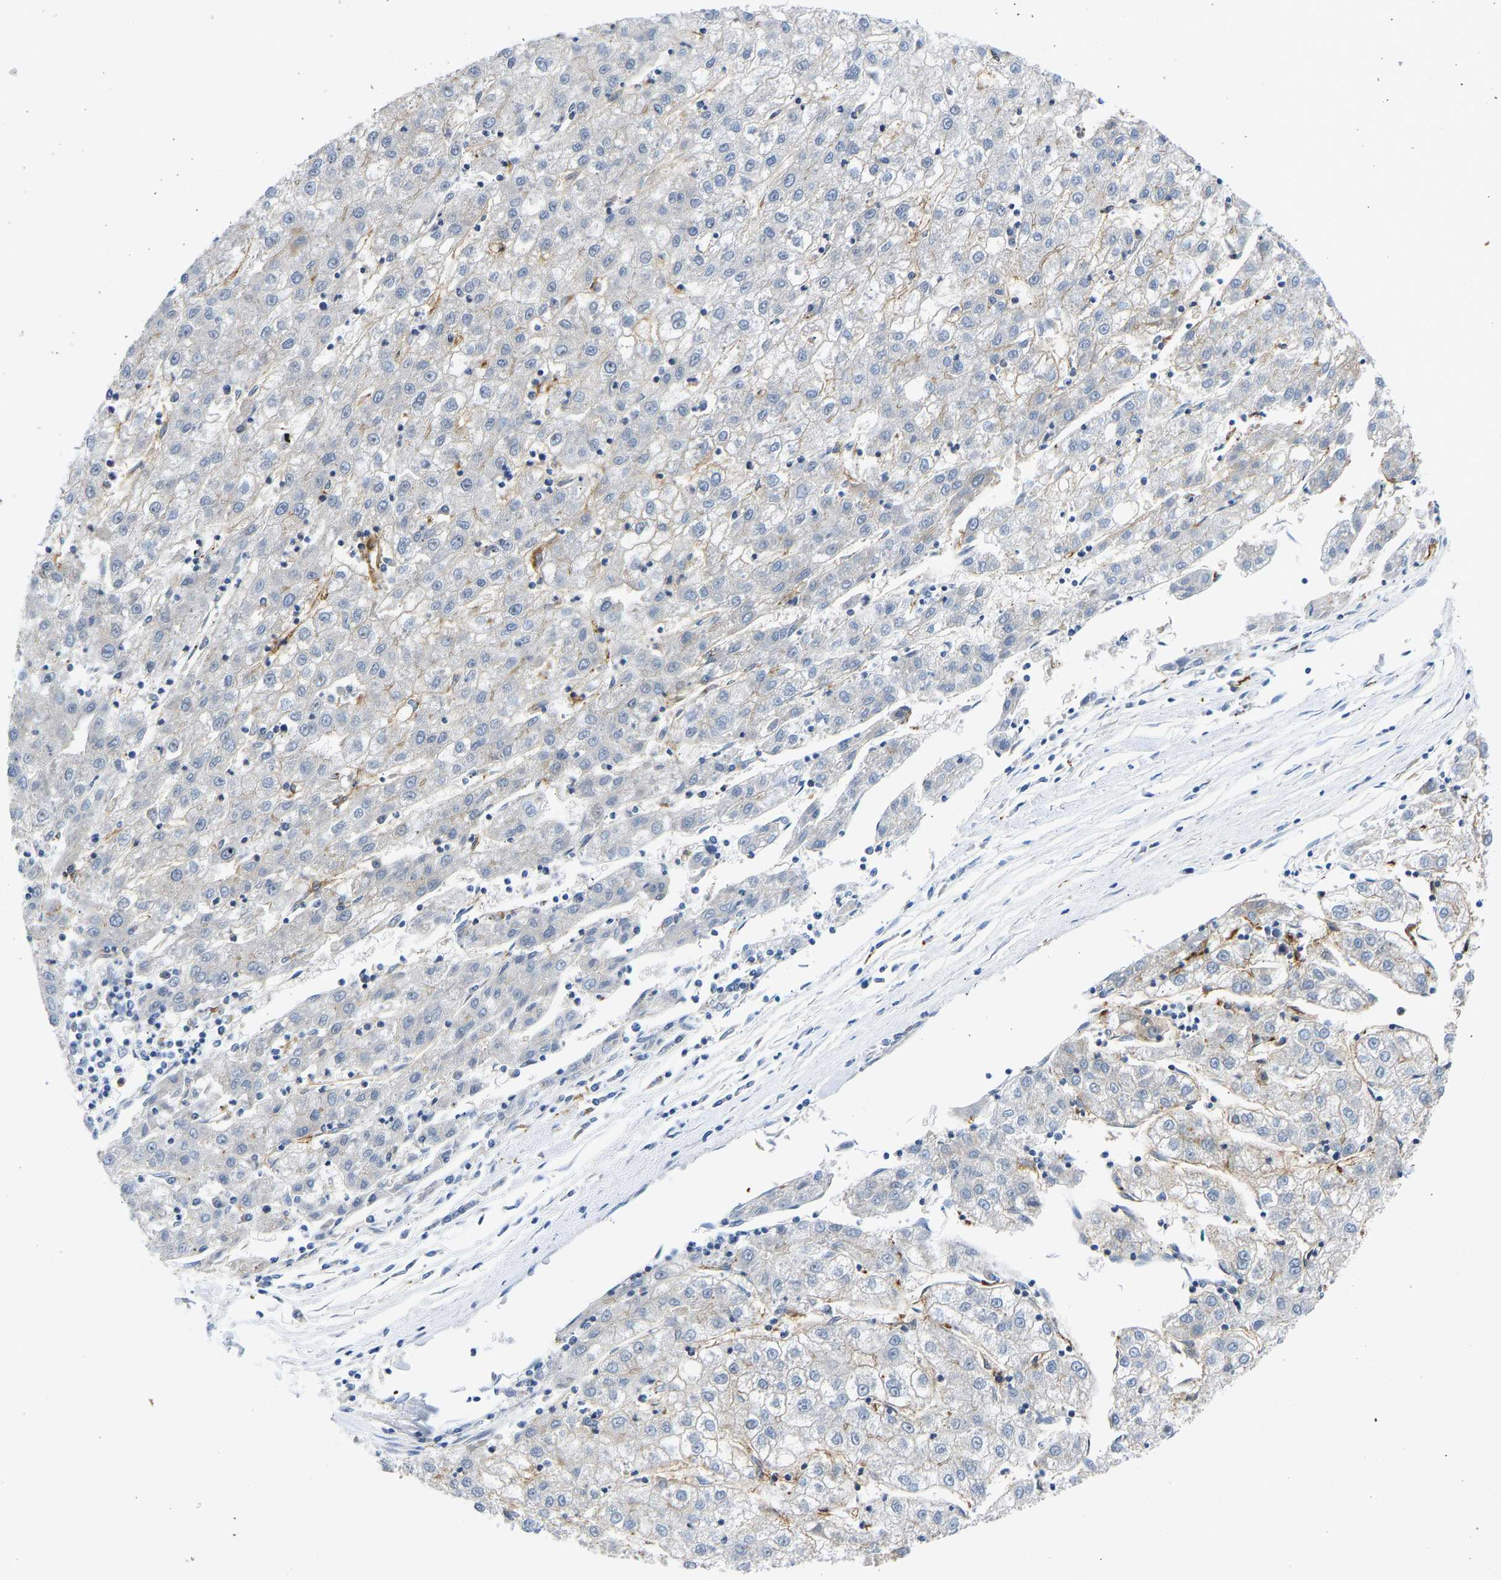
{"staining": {"intensity": "negative", "quantity": "none", "location": "none"}, "tissue": "liver cancer", "cell_type": "Tumor cells", "image_type": "cancer", "snomed": [{"axis": "morphology", "description": "Carcinoma, Hepatocellular, NOS"}, {"axis": "topography", "description": "Liver"}], "caption": "Immunohistochemical staining of liver cancer (hepatocellular carcinoma) displays no significant staining in tumor cells.", "gene": "RESF1", "patient": {"sex": "male", "age": 72}}